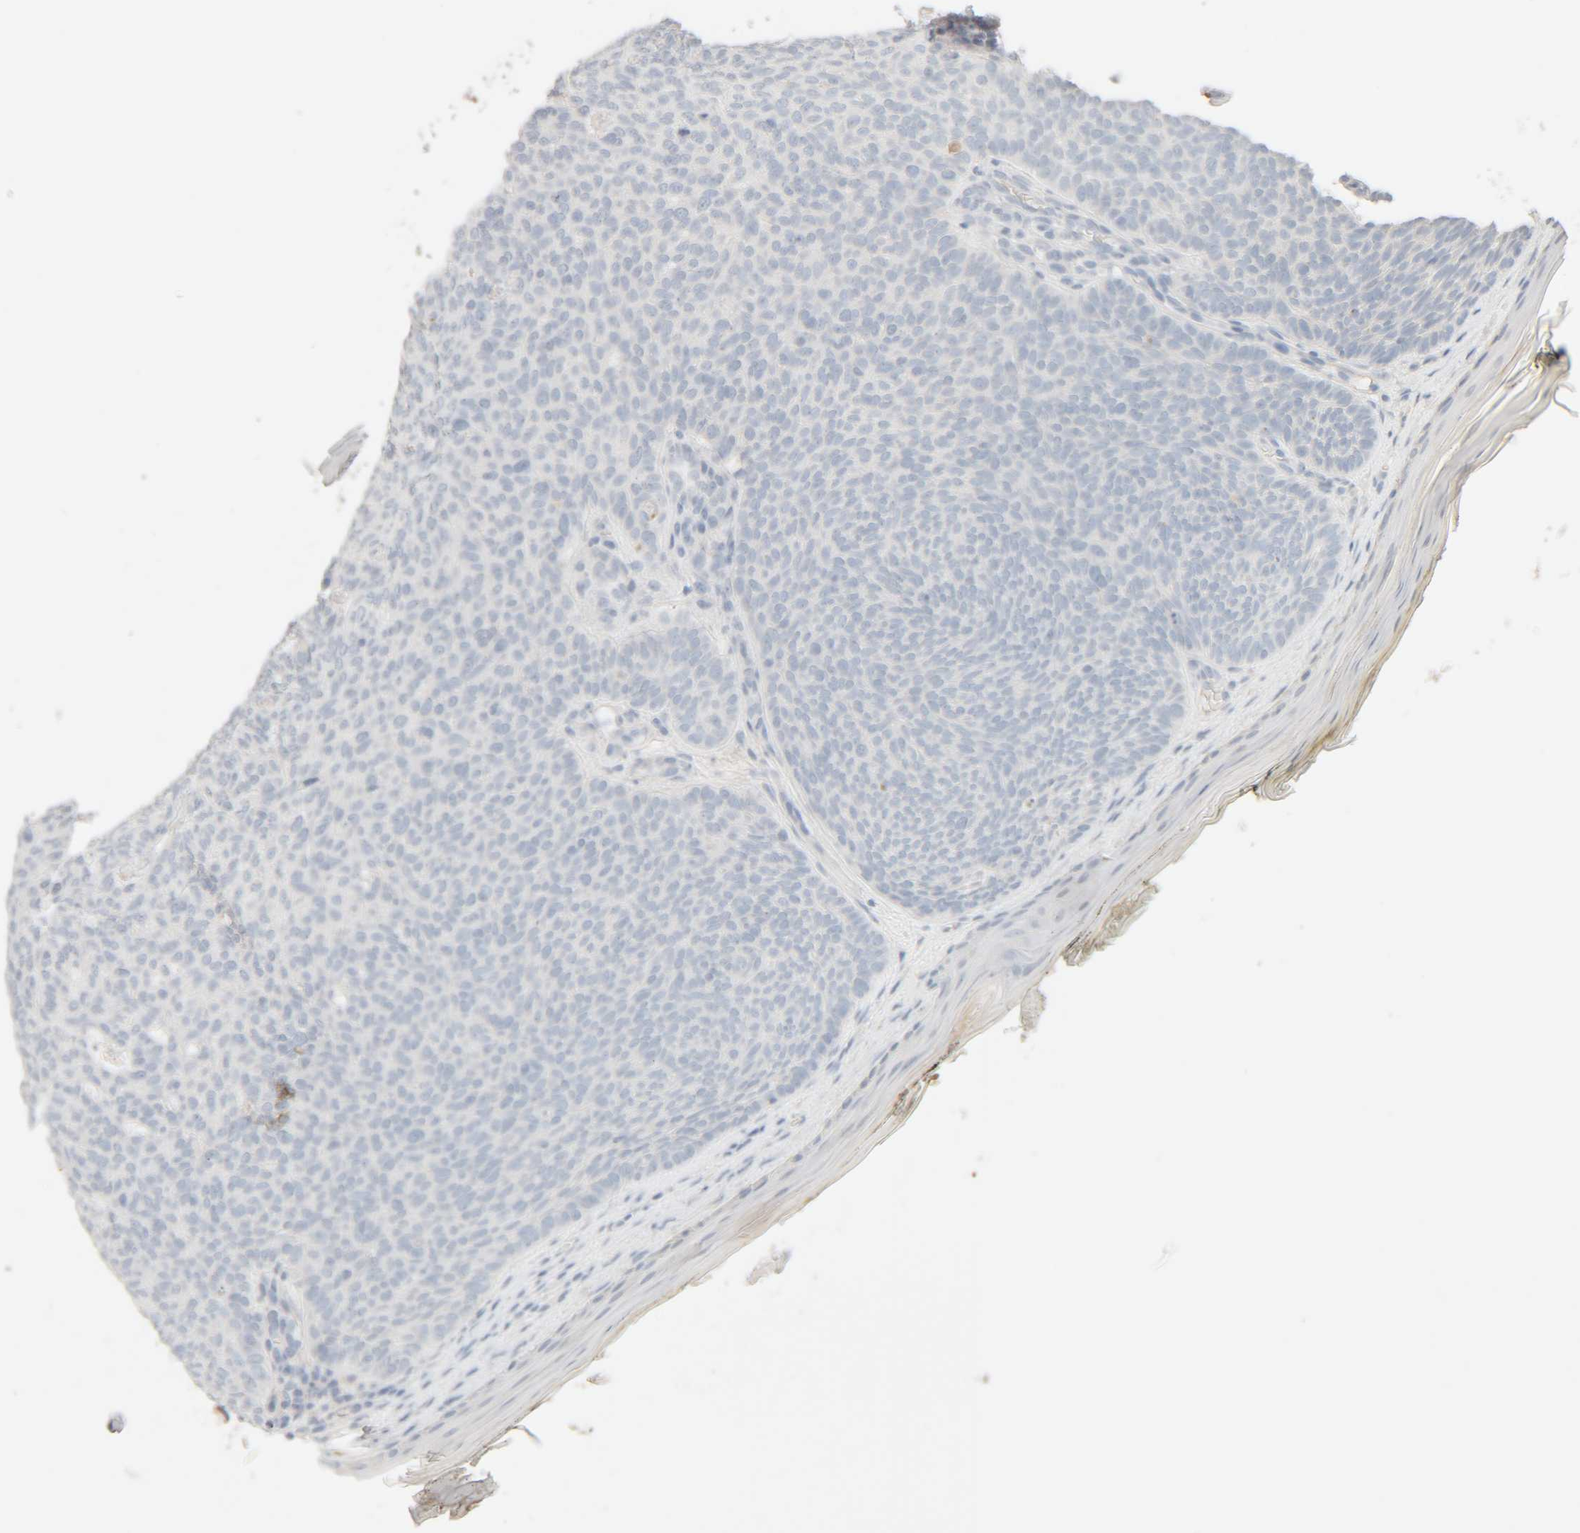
{"staining": {"intensity": "negative", "quantity": "none", "location": "none"}, "tissue": "skin cancer", "cell_type": "Tumor cells", "image_type": "cancer", "snomed": [{"axis": "morphology", "description": "Basal cell carcinoma"}, {"axis": "topography", "description": "Skin"}], "caption": "Tumor cells are negative for brown protein staining in basal cell carcinoma (skin).", "gene": "RIDA", "patient": {"sex": "male", "age": 61}}